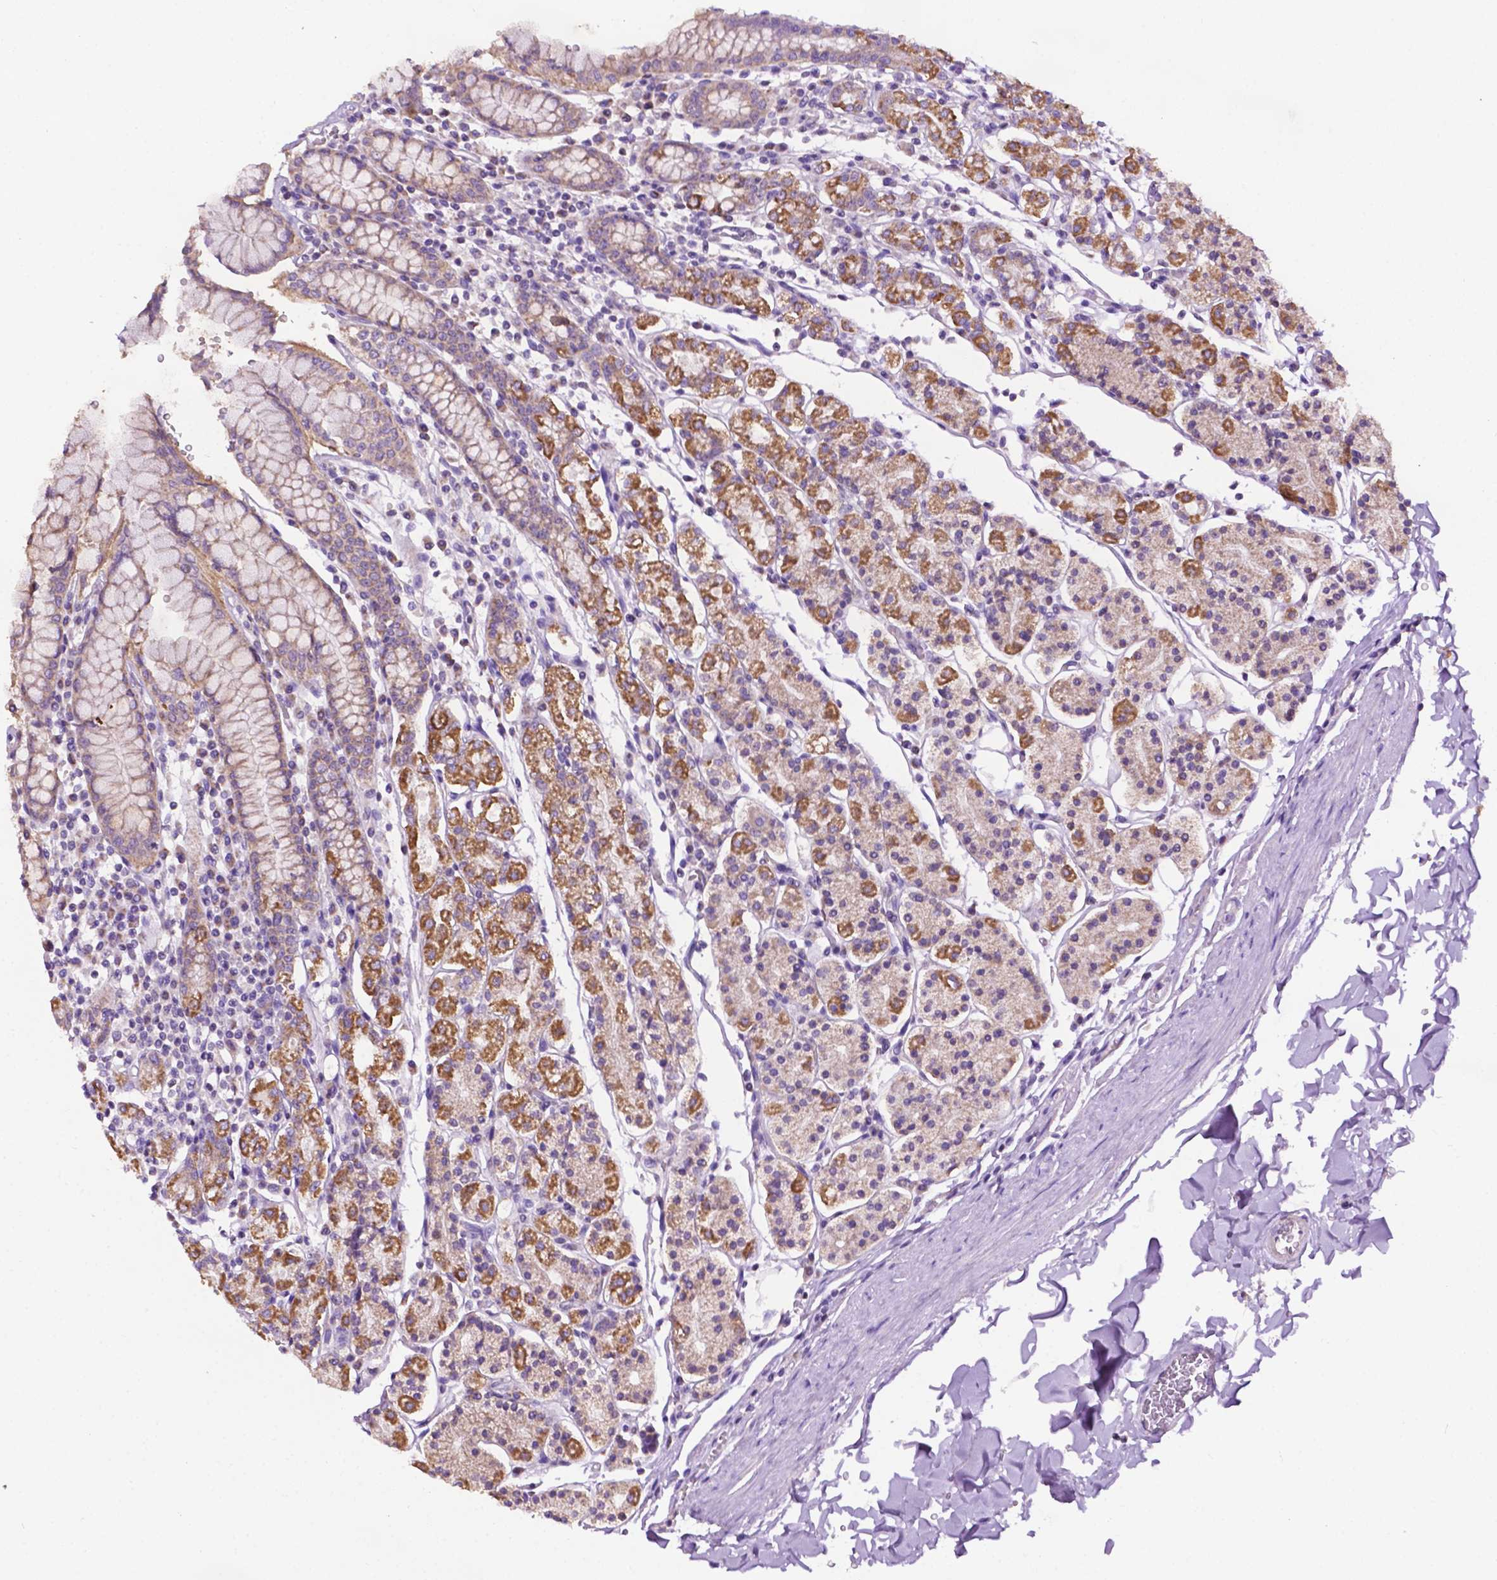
{"staining": {"intensity": "moderate", "quantity": "25%-75%", "location": "cytoplasmic/membranous"}, "tissue": "stomach", "cell_type": "Glandular cells", "image_type": "normal", "snomed": [{"axis": "morphology", "description": "Normal tissue, NOS"}, {"axis": "topography", "description": "Stomach, upper"}, {"axis": "topography", "description": "Stomach"}], "caption": "A brown stain shows moderate cytoplasmic/membranous expression of a protein in glandular cells of normal stomach. (DAB (3,3'-diaminobenzidine) IHC with brightfield microscopy, high magnification).", "gene": "PHYHIP", "patient": {"sex": "male", "age": 62}}